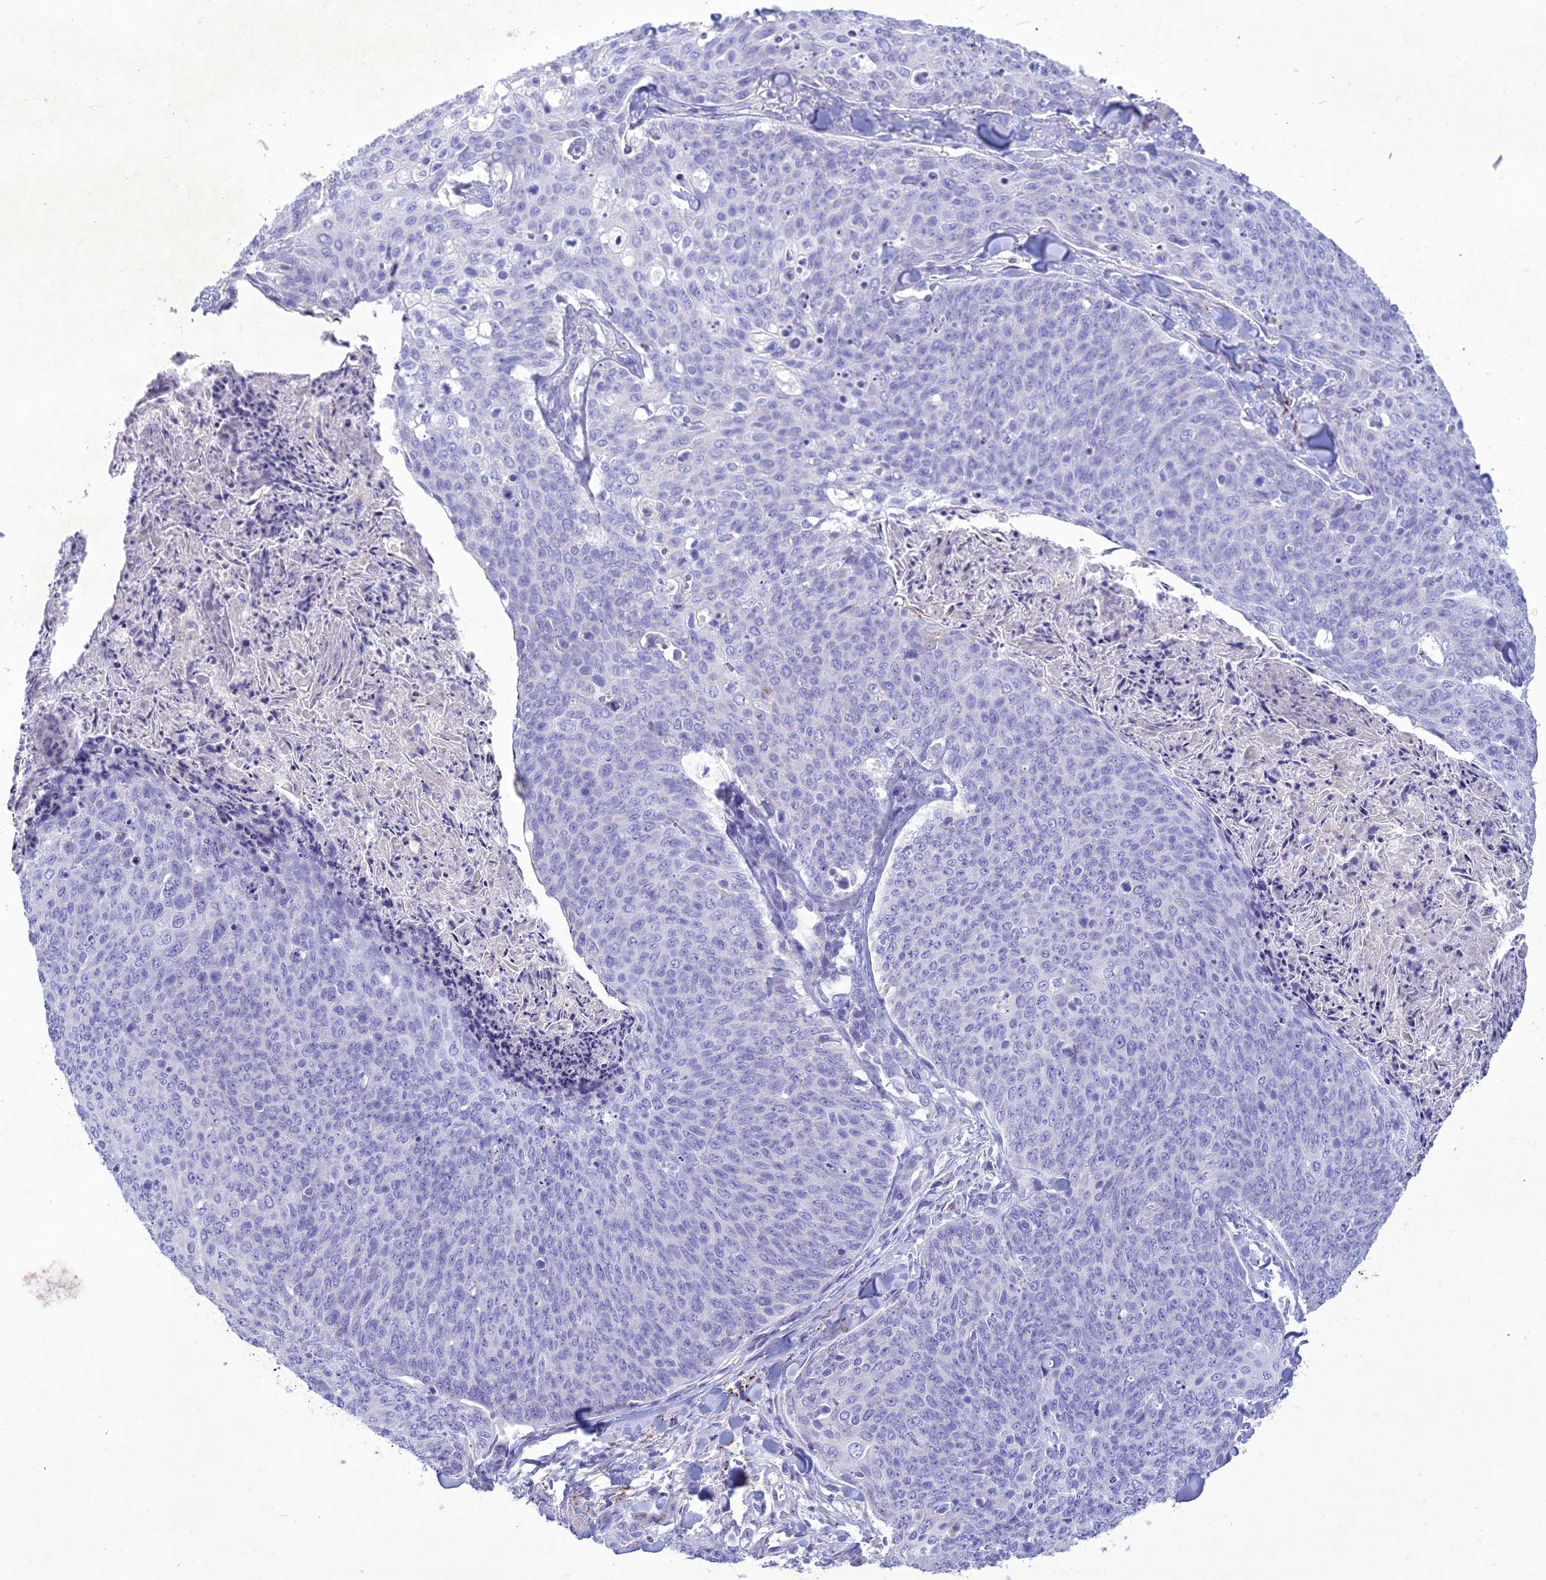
{"staining": {"intensity": "negative", "quantity": "none", "location": "none"}, "tissue": "skin cancer", "cell_type": "Tumor cells", "image_type": "cancer", "snomed": [{"axis": "morphology", "description": "Squamous cell carcinoma, NOS"}, {"axis": "topography", "description": "Skin"}, {"axis": "topography", "description": "Vulva"}], "caption": "The micrograph shows no staining of tumor cells in skin squamous cell carcinoma. Nuclei are stained in blue.", "gene": "SLC13A5", "patient": {"sex": "female", "age": 85}}